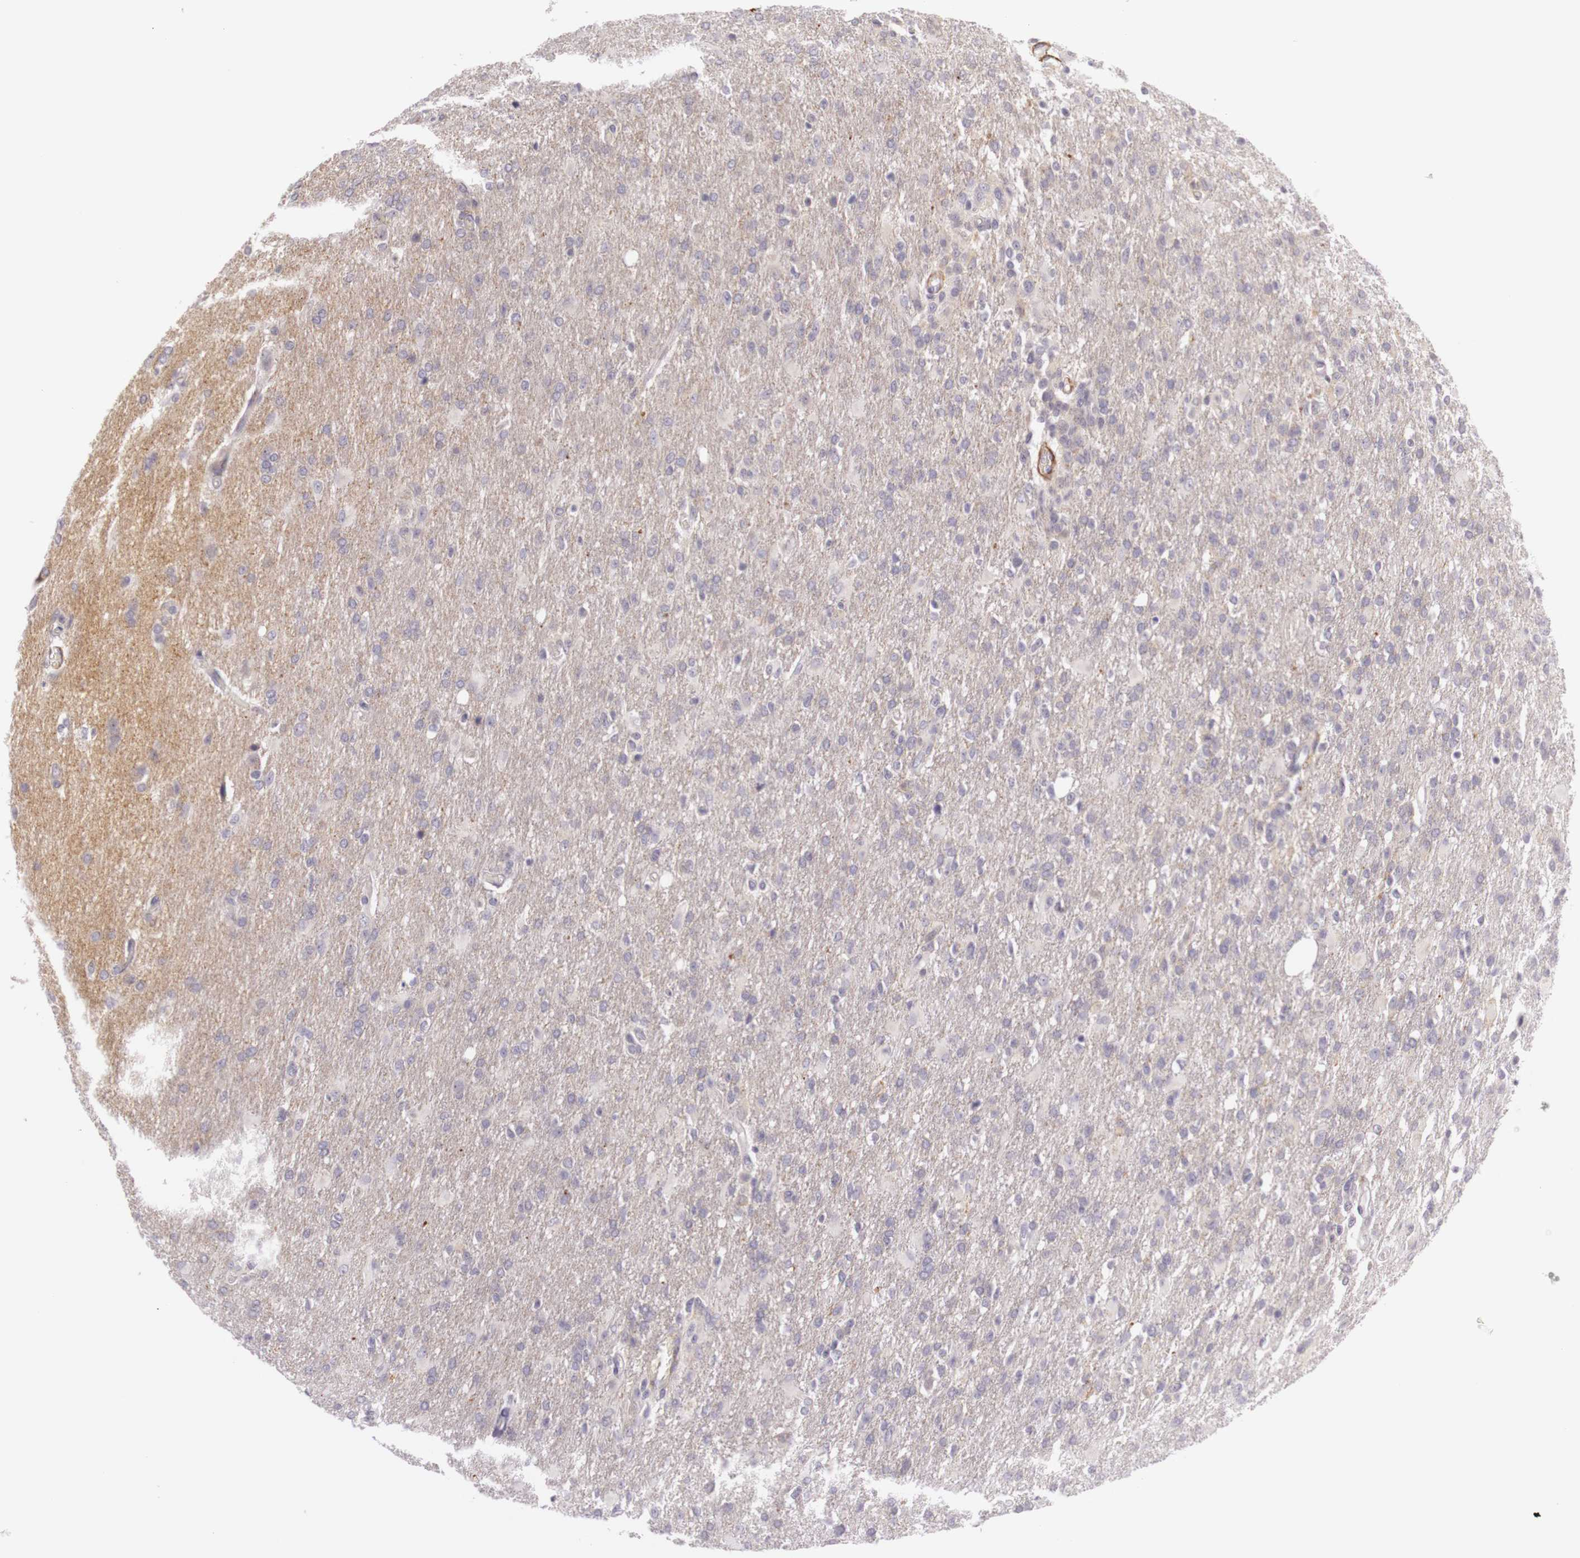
{"staining": {"intensity": "negative", "quantity": "none", "location": "none"}, "tissue": "glioma", "cell_type": "Tumor cells", "image_type": "cancer", "snomed": [{"axis": "morphology", "description": "Glioma, malignant, High grade"}, {"axis": "topography", "description": "Brain"}], "caption": "Tumor cells are negative for brown protein staining in glioma.", "gene": "CNTN2", "patient": {"sex": "male", "age": 68}}